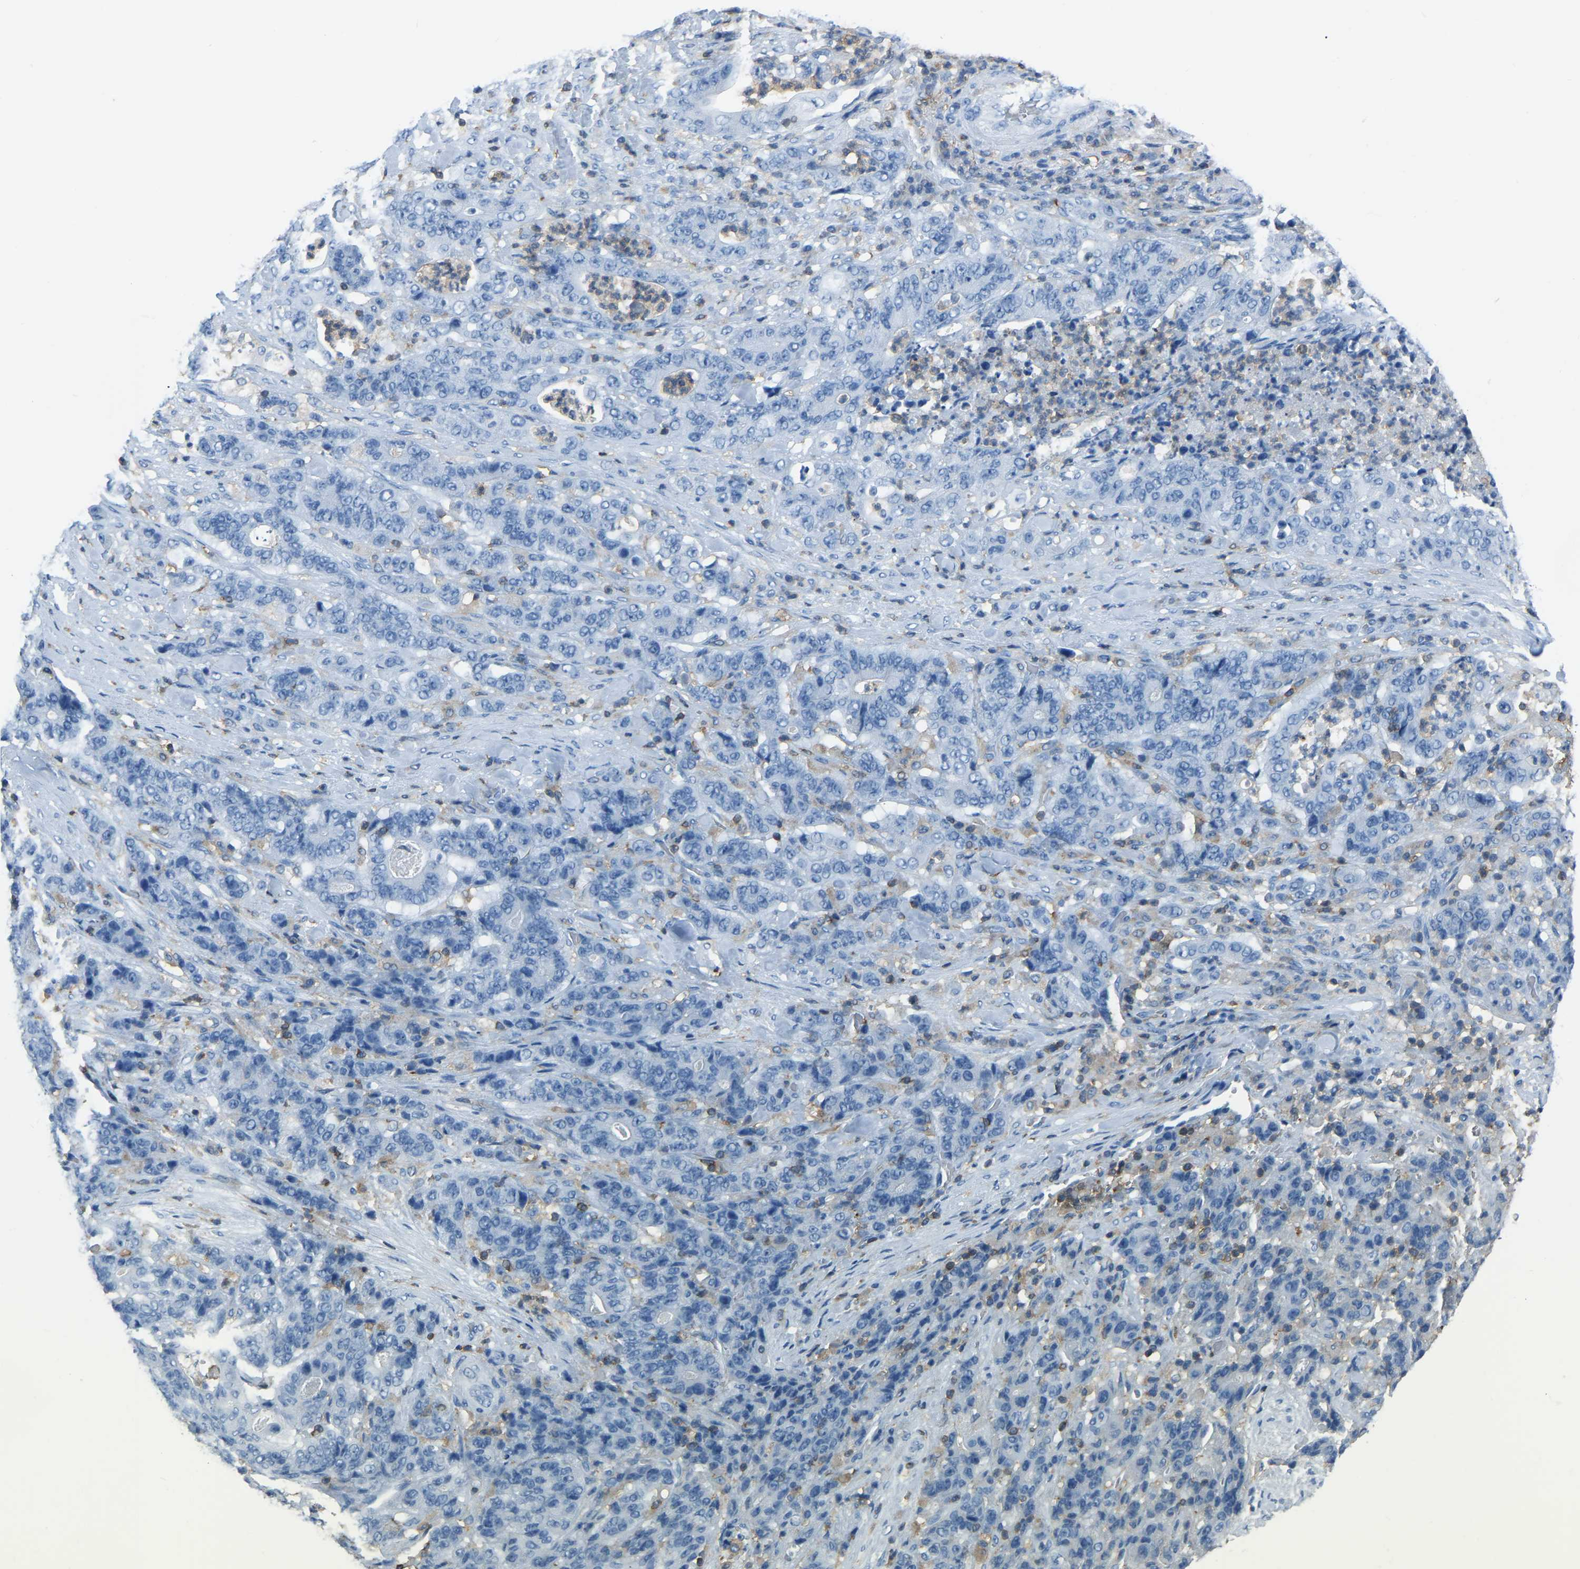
{"staining": {"intensity": "negative", "quantity": "none", "location": "none"}, "tissue": "stomach cancer", "cell_type": "Tumor cells", "image_type": "cancer", "snomed": [{"axis": "morphology", "description": "Adenocarcinoma, NOS"}, {"axis": "topography", "description": "Stomach"}], "caption": "IHC photomicrograph of neoplastic tissue: adenocarcinoma (stomach) stained with DAB (3,3'-diaminobenzidine) reveals no significant protein expression in tumor cells.", "gene": "ARHGAP45", "patient": {"sex": "female", "age": 73}}